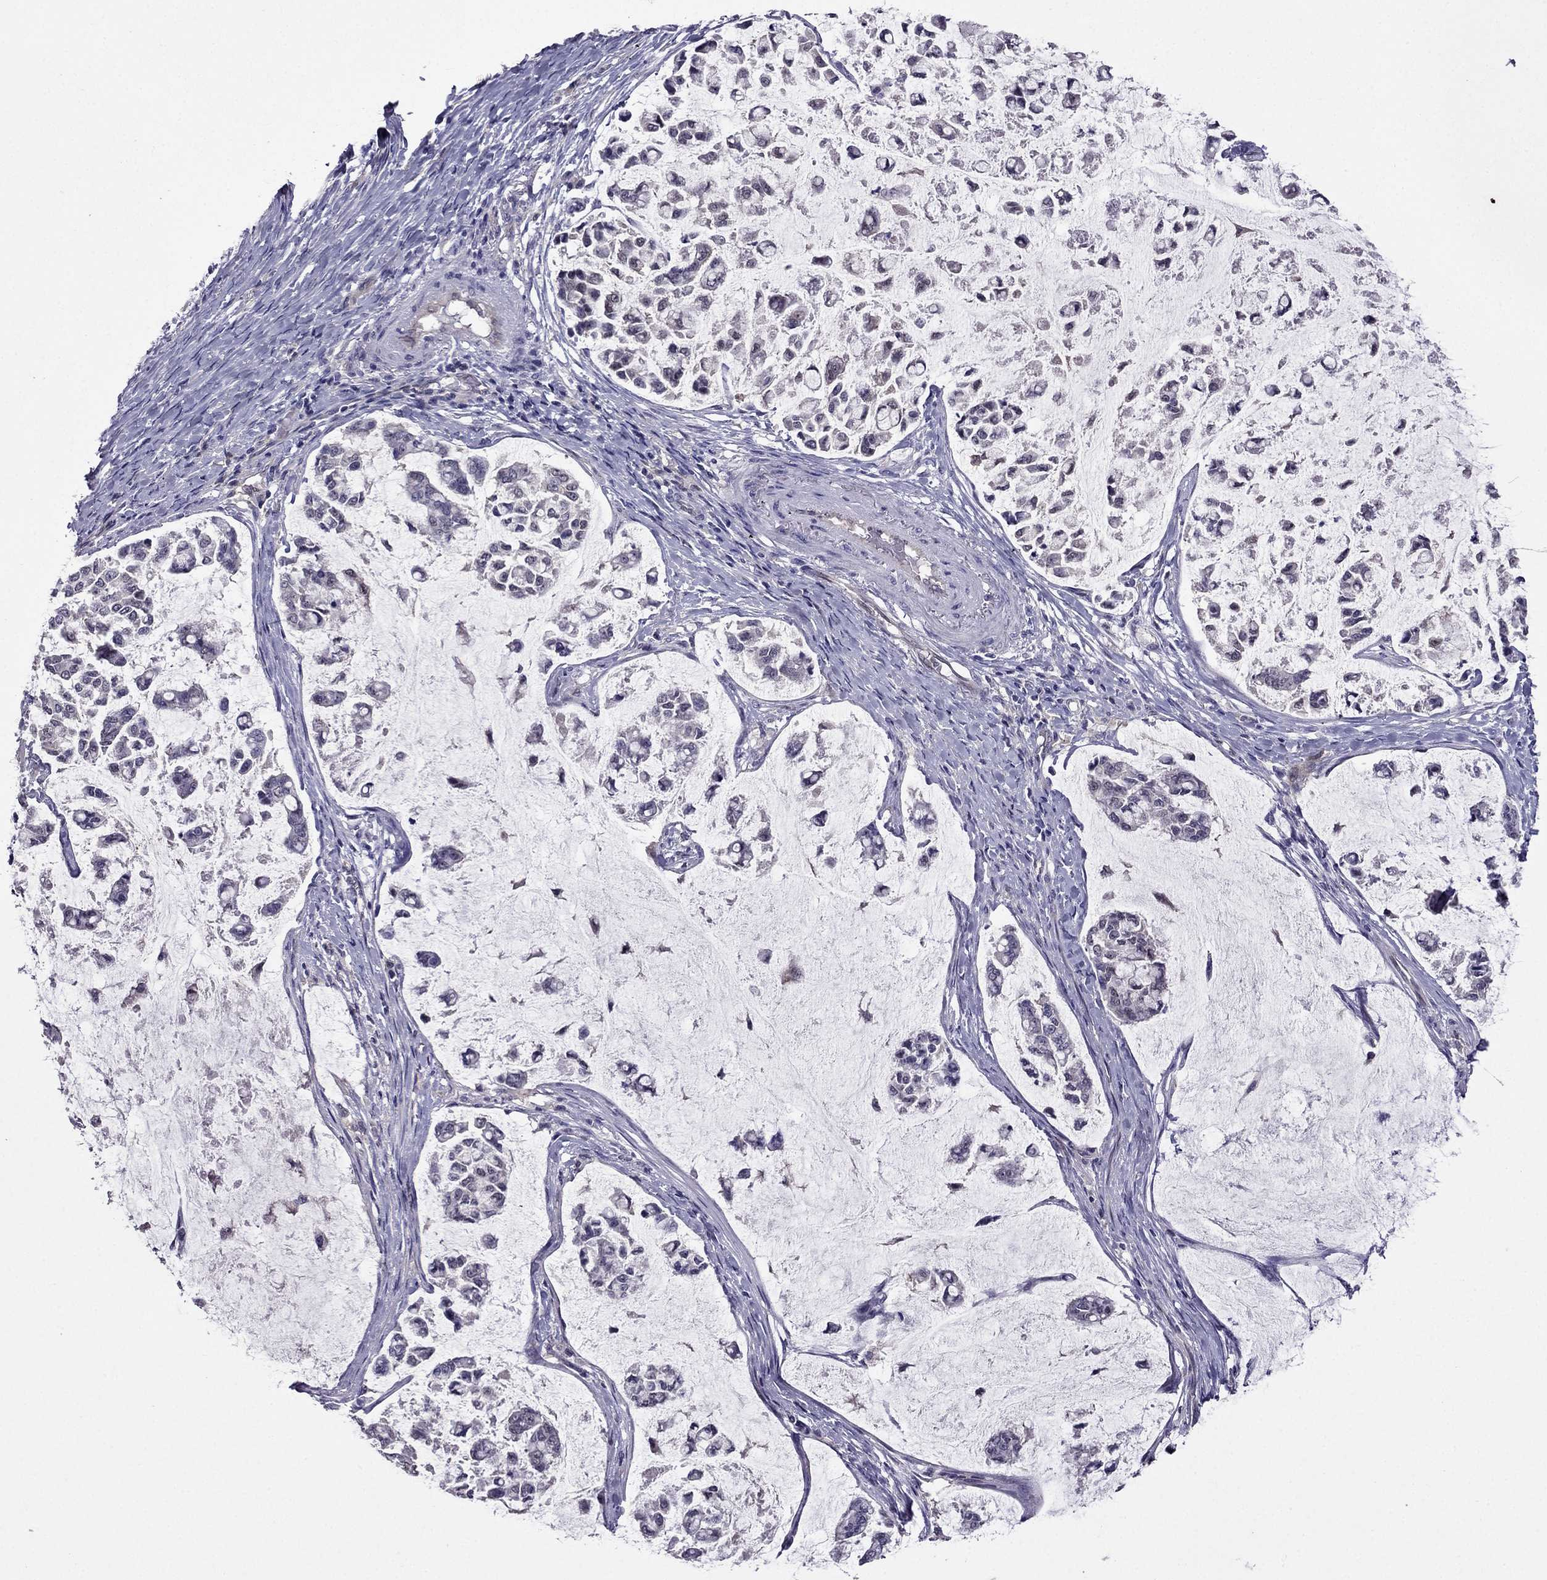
{"staining": {"intensity": "negative", "quantity": "none", "location": "none"}, "tissue": "stomach cancer", "cell_type": "Tumor cells", "image_type": "cancer", "snomed": [{"axis": "morphology", "description": "Adenocarcinoma, NOS"}, {"axis": "topography", "description": "Stomach"}], "caption": "Immunohistochemical staining of stomach cancer reveals no significant expression in tumor cells.", "gene": "CDK5", "patient": {"sex": "male", "age": 82}}